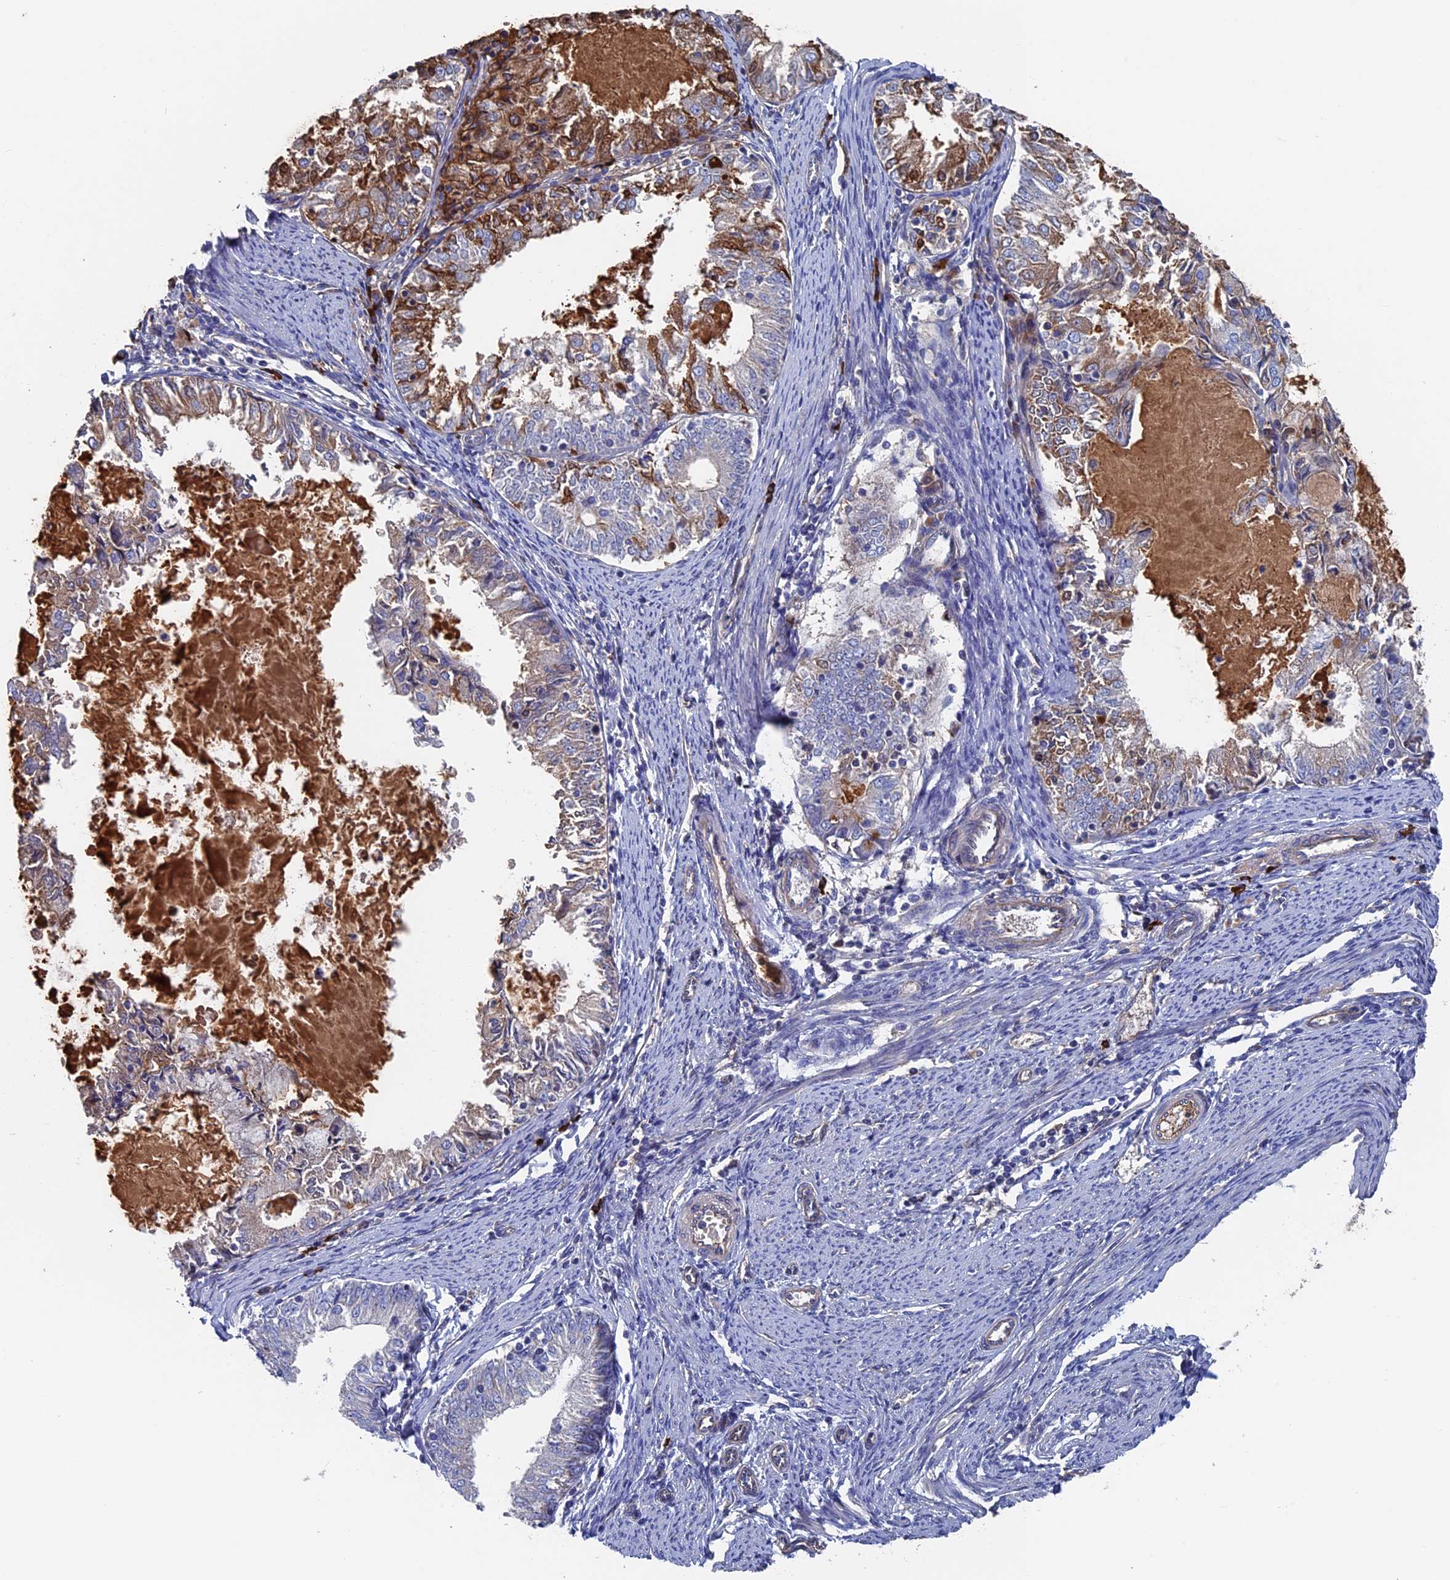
{"staining": {"intensity": "moderate", "quantity": "<25%", "location": "cytoplasmic/membranous"}, "tissue": "endometrial cancer", "cell_type": "Tumor cells", "image_type": "cancer", "snomed": [{"axis": "morphology", "description": "Adenocarcinoma, NOS"}, {"axis": "topography", "description": "Endometrium"}], "caption": "Immunohistochemistry (IHC) photomicrograph of neoplastic tissue: human endometrial adenocarcinoma stained using immunohistochemistry demonstrates low levels of moderate protein expression localized specifically in the cytoplasmic/membranous of tumor cells, appearing as a cytoplasmic/membranous brown color.", "gene": "RPUSD1", "patient": {"sex": "female", "age": 57}}